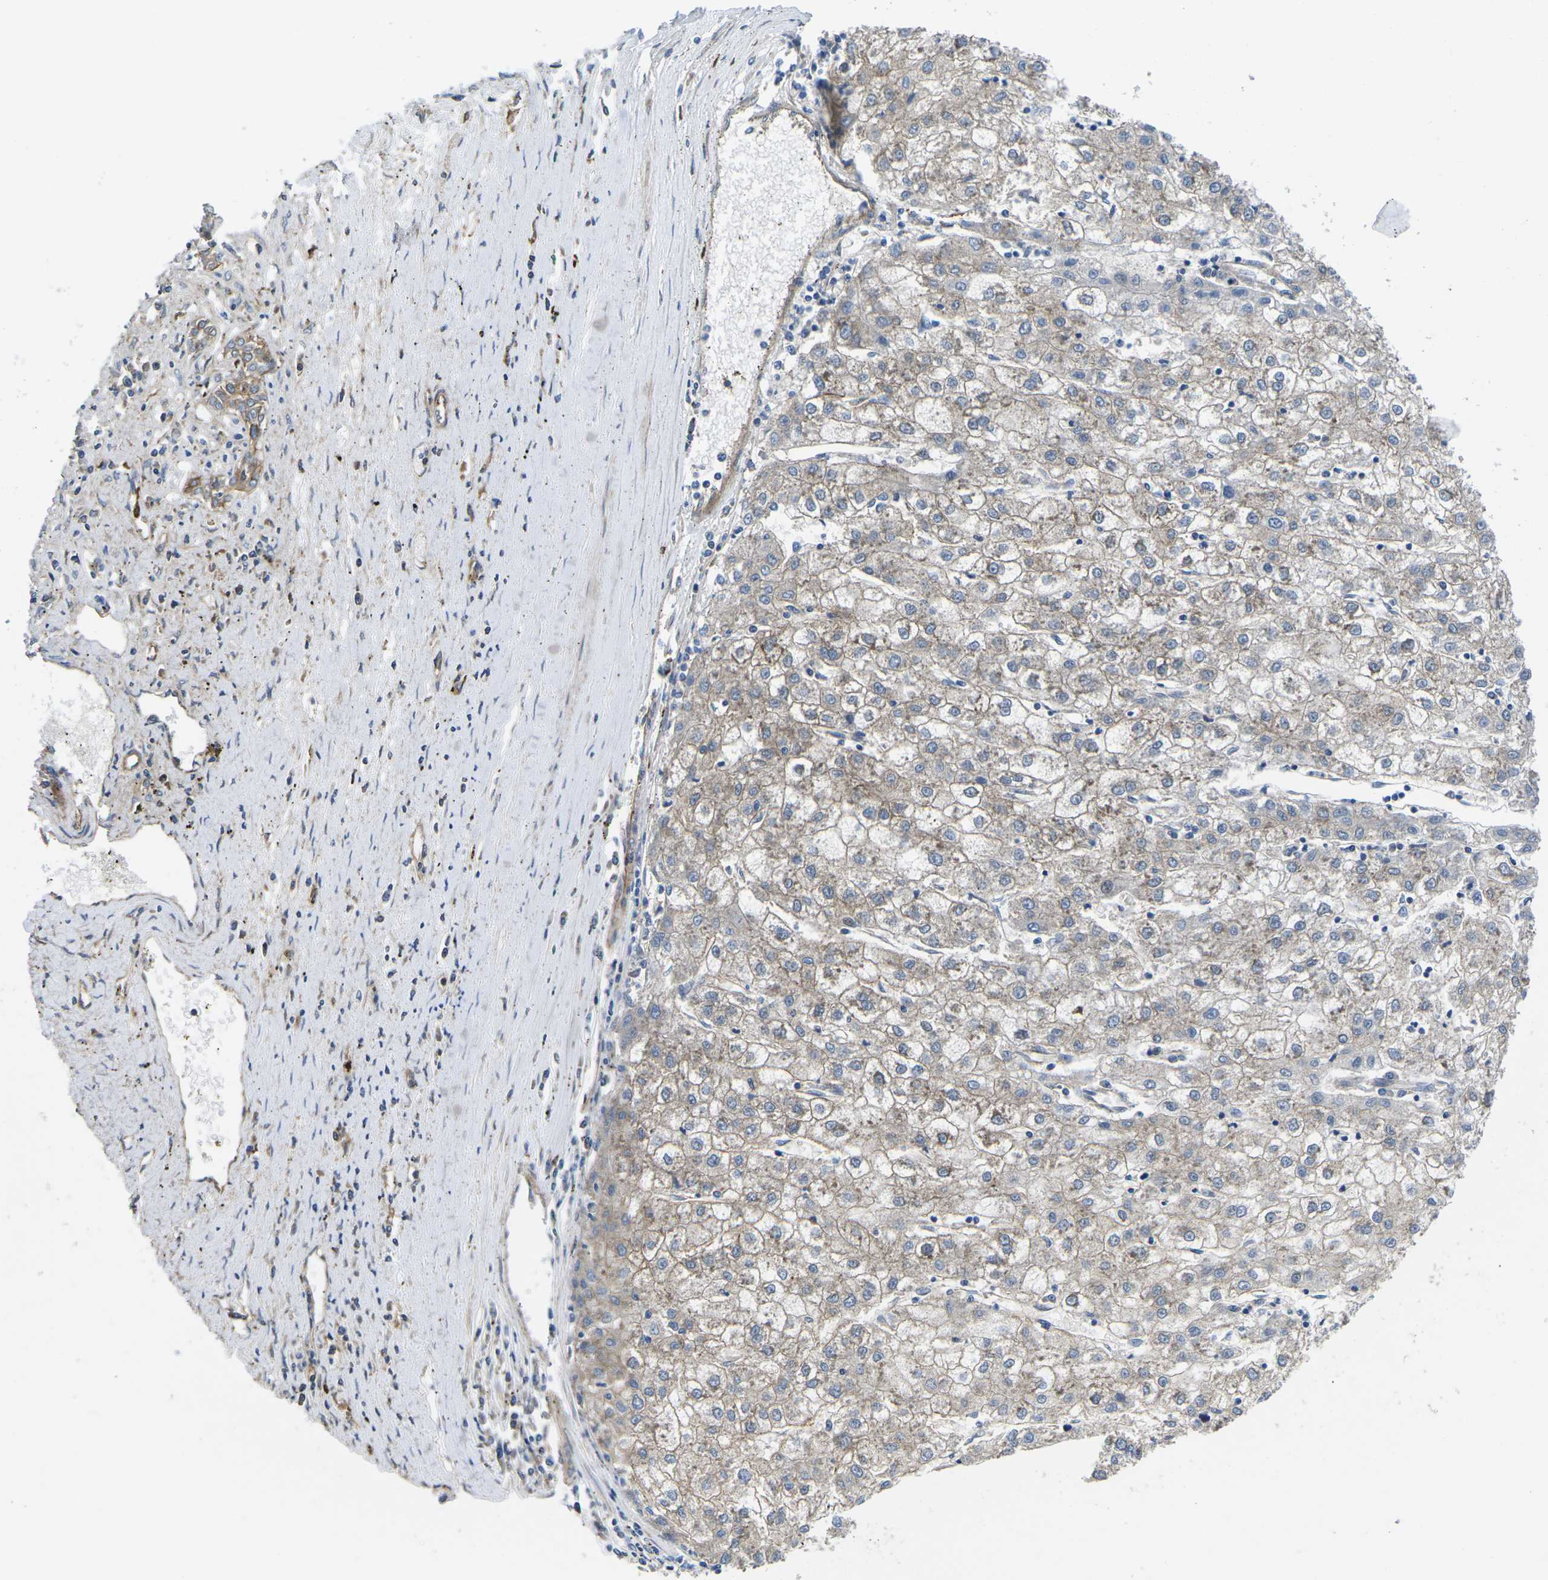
{"staining": {"intensity": "weak", "quantity": ">75%", "location": "cytoplasmic/membranous"}, "tissue": "liver cancer", "cell_type": "Tumor cells", "image_type": "cancer", "snomed": [{"axis": "morphology", "description": "Carcinoma, Hepatocellular, NOS"}, {"axis": "topography", "description": "Liver"}], "caption": "This image exhibits immunohistochemistry (IHC) staining of hepatocellular carcinoma (liver), with low weak cytoplasmic/membranous positivity in about >75% of tumor cells.", "gene": "DLG1", "patient": {"sex": "male", "age": 72}}